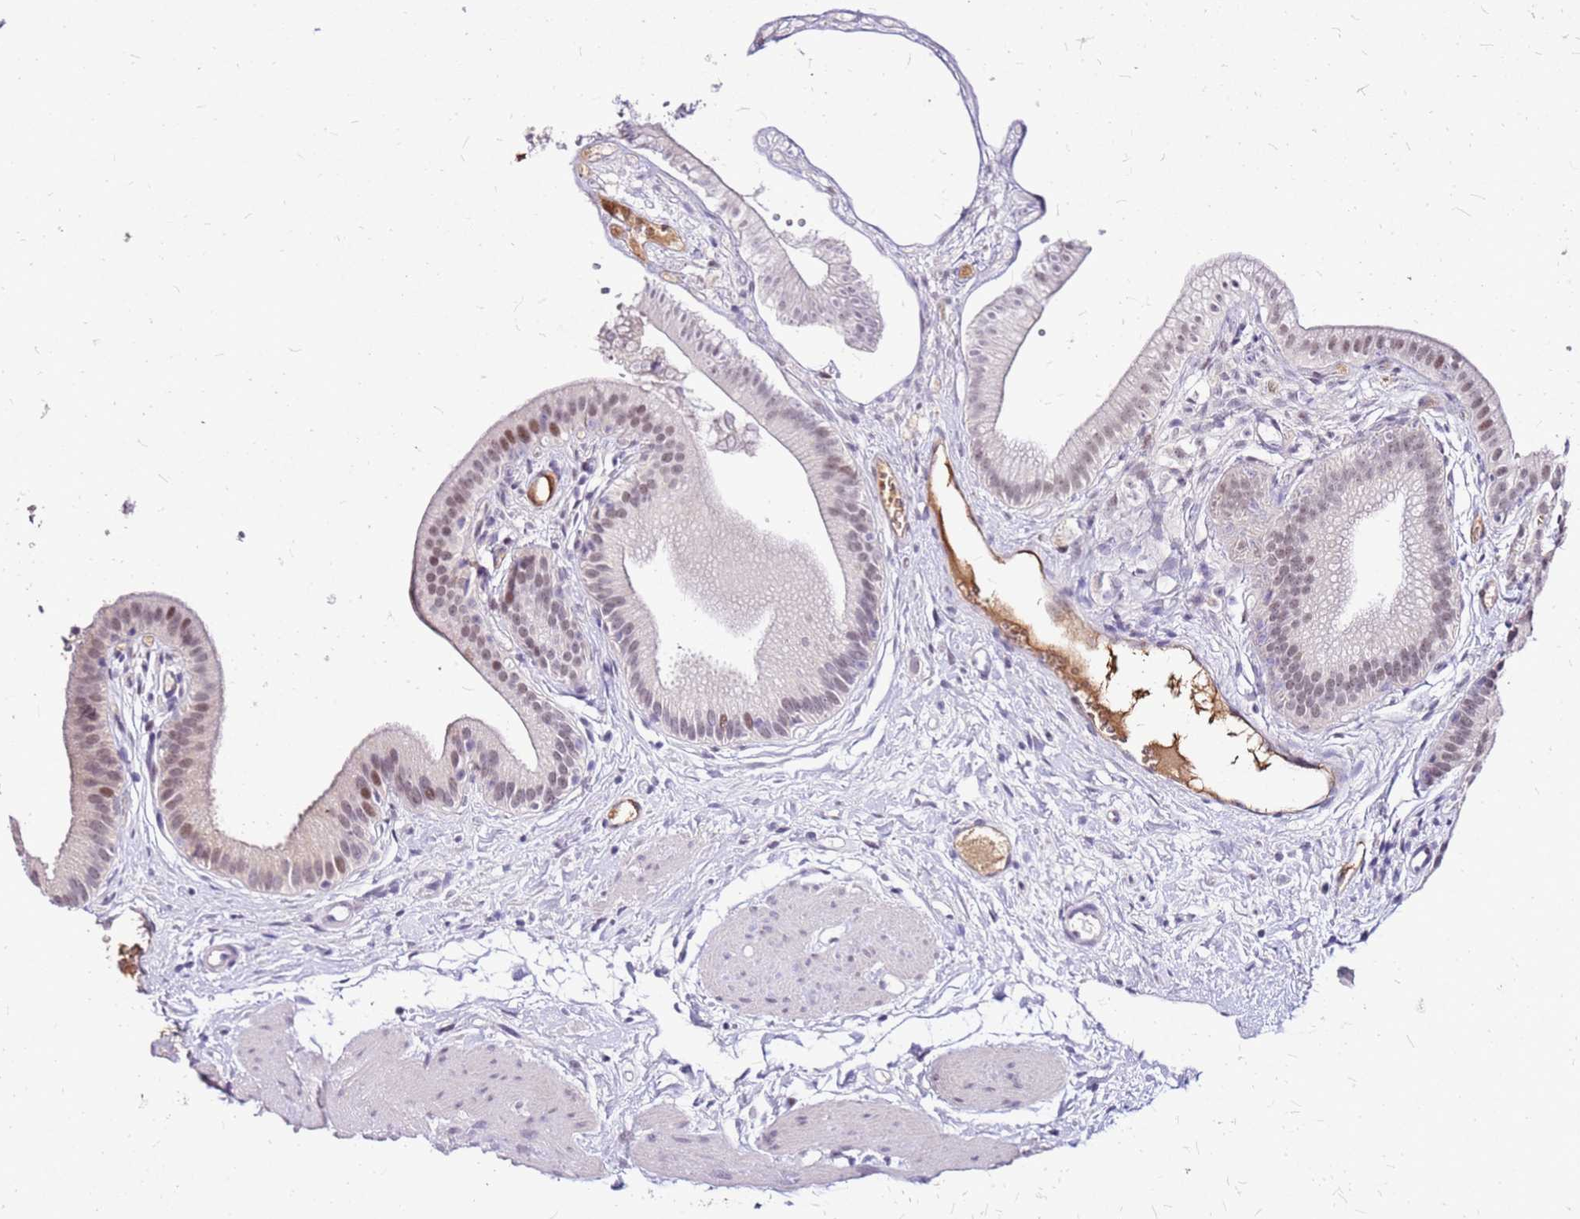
{"staining": {"intensity": "moderate", "quantity": "25%-75%", "location": "cytoplasmic/membranous,nuclear"}, "tissue": "gallbladder", "cell_type": "Glandular cells", "image_type": "normal", "snomed": [{"axis": "morphology", "description": "Normal tissue, NOS"}, {"axis": "topography", "description": "Gallbladder"}], "caption": "The image demonstrates staining of unremarkable gallbladder, revealing moderate cytoplasmic/membranous,nuclear protein positivity (brown color) within glandular cells.", "gene": "ALDH1A3", "patient": {"sex": "female", "age": 54}}